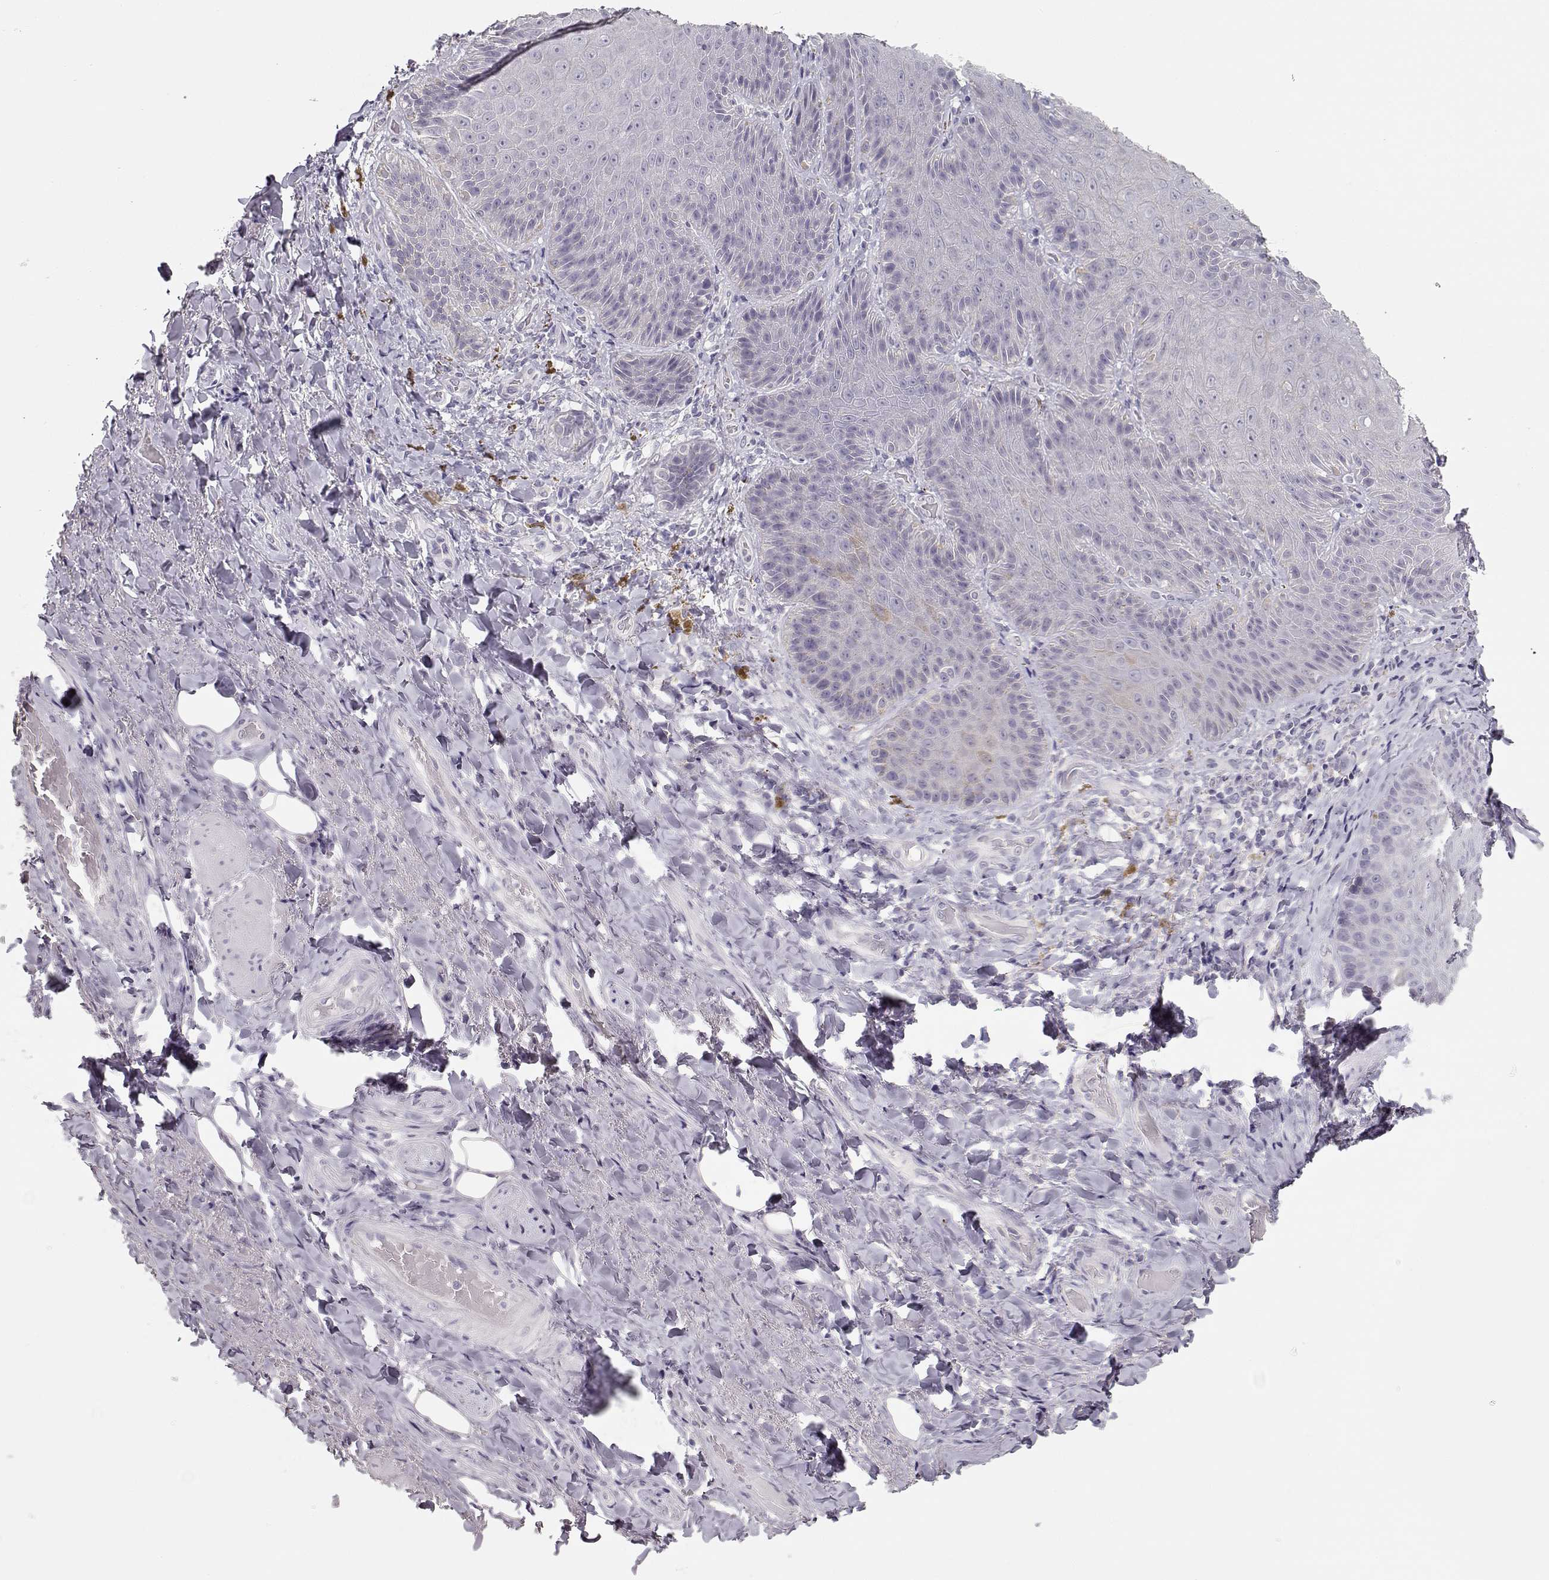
{"staining": {"intensity": "negative", "quantity": "none", "location": "none"}, "tissue": "adipose tissue", "cell_type": "Adipocytes", "image_type": "normal", "snomed": [{"axis": "morphology", "description": "Normal tissue, NOS"}, {"axis": "topography", "description": "Anal"}, {"axis": "topography", "description": "Peripheral nerve tissue"}], "caption": "The IHC histopathology image has no significant positivity in adipocytes of adipose tissue.", "gene": "NUTM1", "patient": {"sex": "male", "age": 53}}